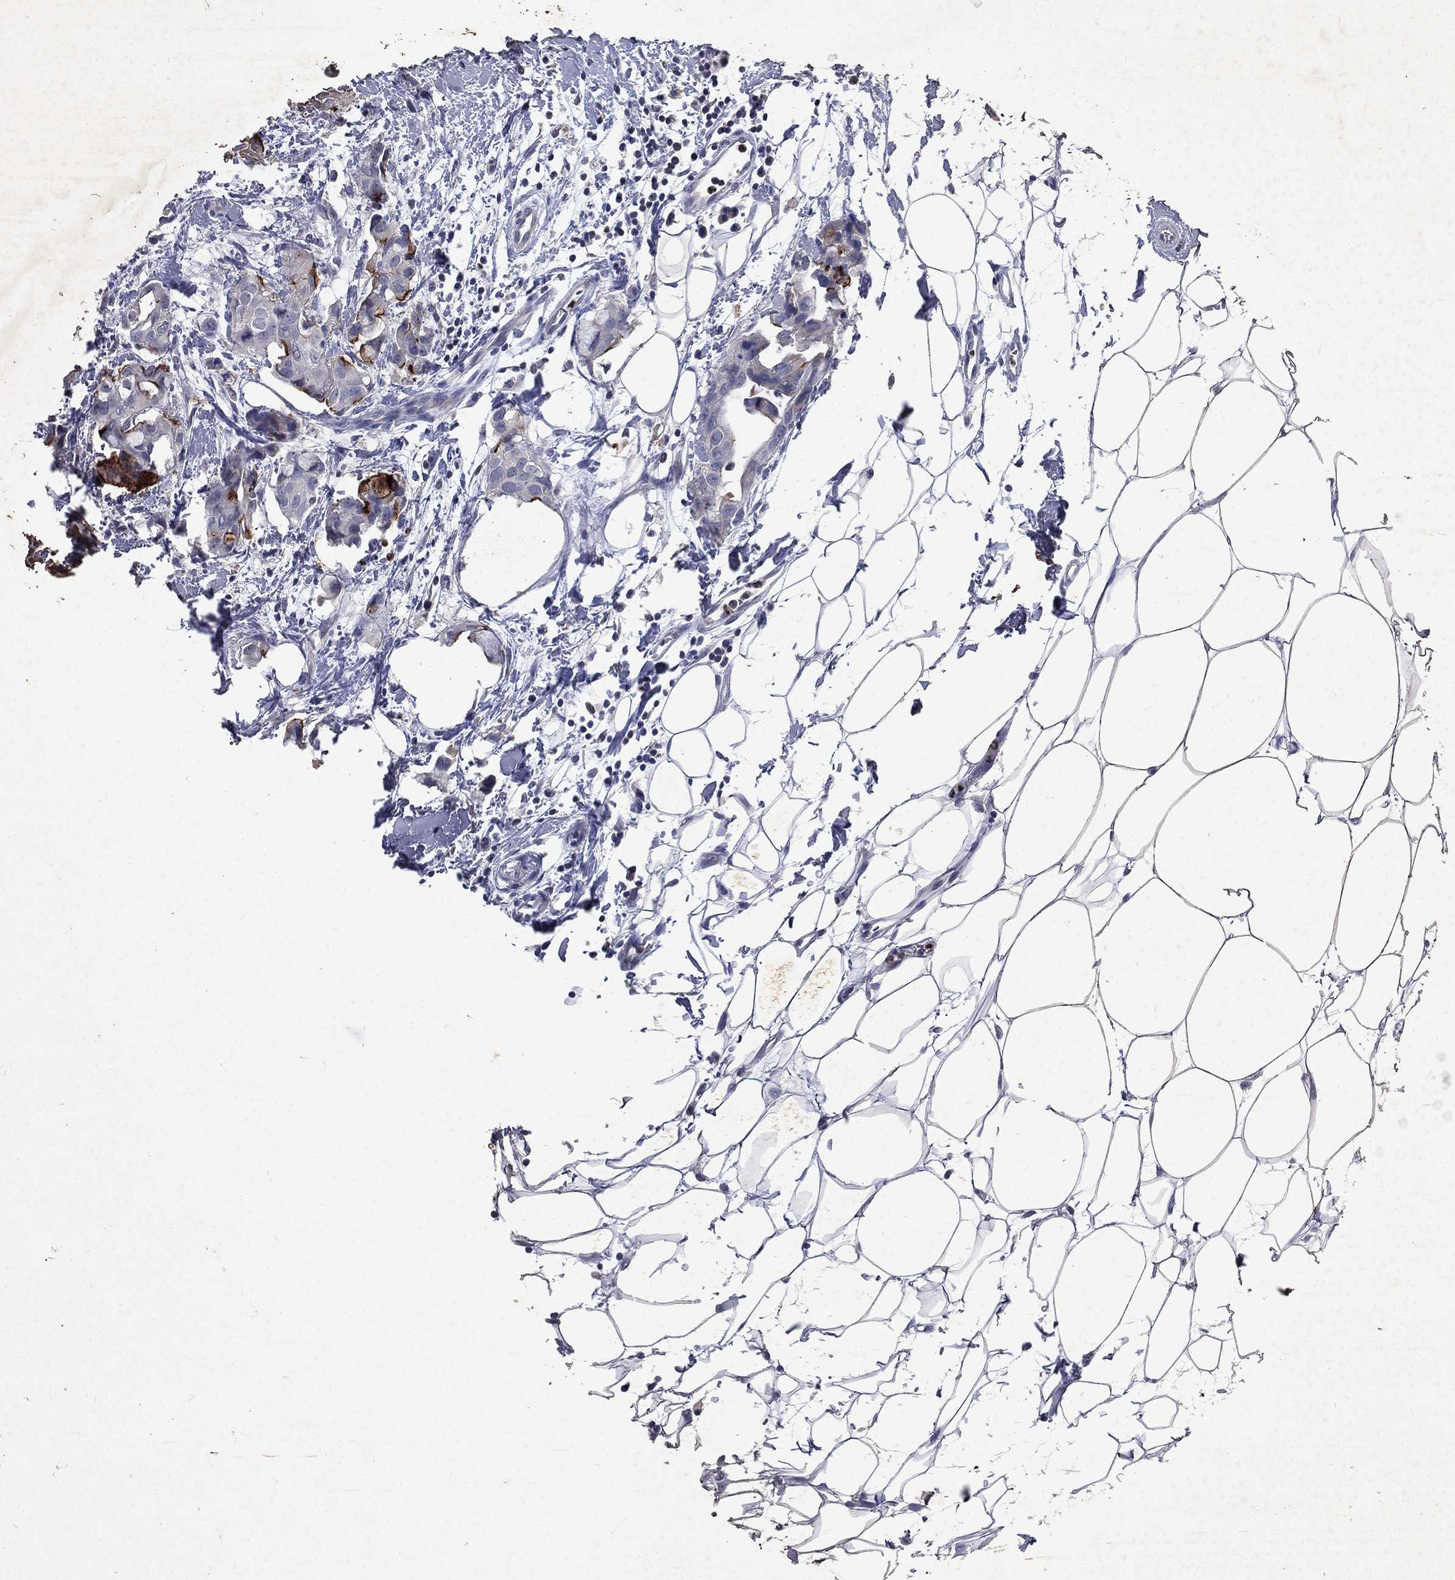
{"staining": {"intensity": "negative", "quantity": "none", "location": "none"}, "tissue": "breast cancer", "cell_type": "Tumor cells", "image_type": "cancer", "snomed": [{"axis": "morphology", "description": "Normal tissue, NOS"}, {"axis": "morphology", "description": "Duct carcinoma"}, {"axis": "topography", "description": "Breast"}], "caption": "This is an immunohistochemistry (IHC) histopathology image of human breast intraductal carcinoma. There is no staining in tumor cells.", "gene": "SLC34A2", "patient": {"sex": "female", "age": 40}}